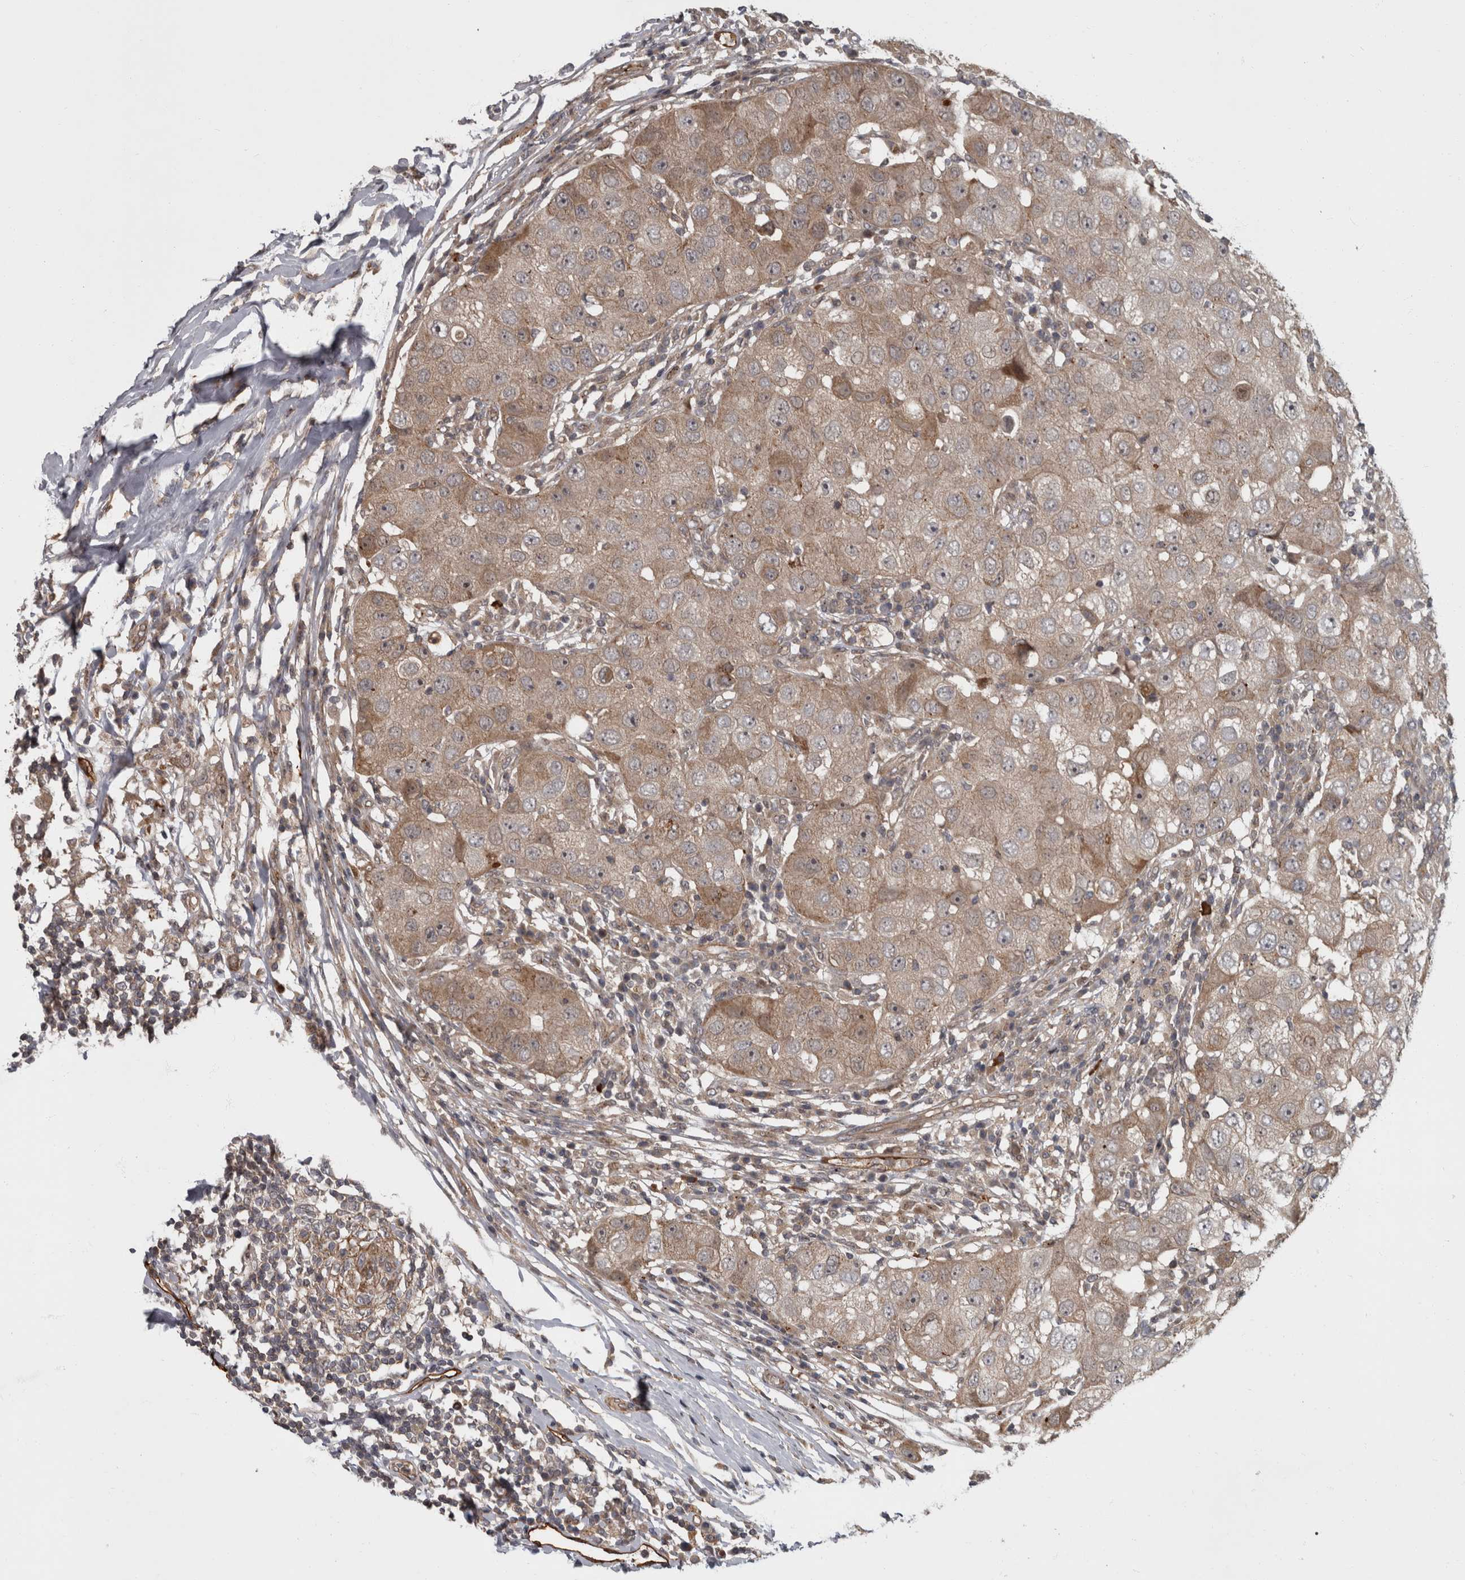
{"staining": {"intensity": "moderate", "quantity": ">75%", "location": "cytoplasmic/membranous"}, "tissue": "breast cancer", "cell_type": "Tumor cells", "image_type": "cancer", "snomed": [{"axis": "morphology", "description": "Duct carcinoma"}, {"axis": "topography", "description": "Breast"}], "caption": "Human intraductal carcinoma (breast) stained for a protein (brown) demonstrates moderate cytoplasmic/membranous positive expression in approximately >75% of tumor cells.", "gene": "VEGFD", "patient": {"sex": "female", "age": 27}}